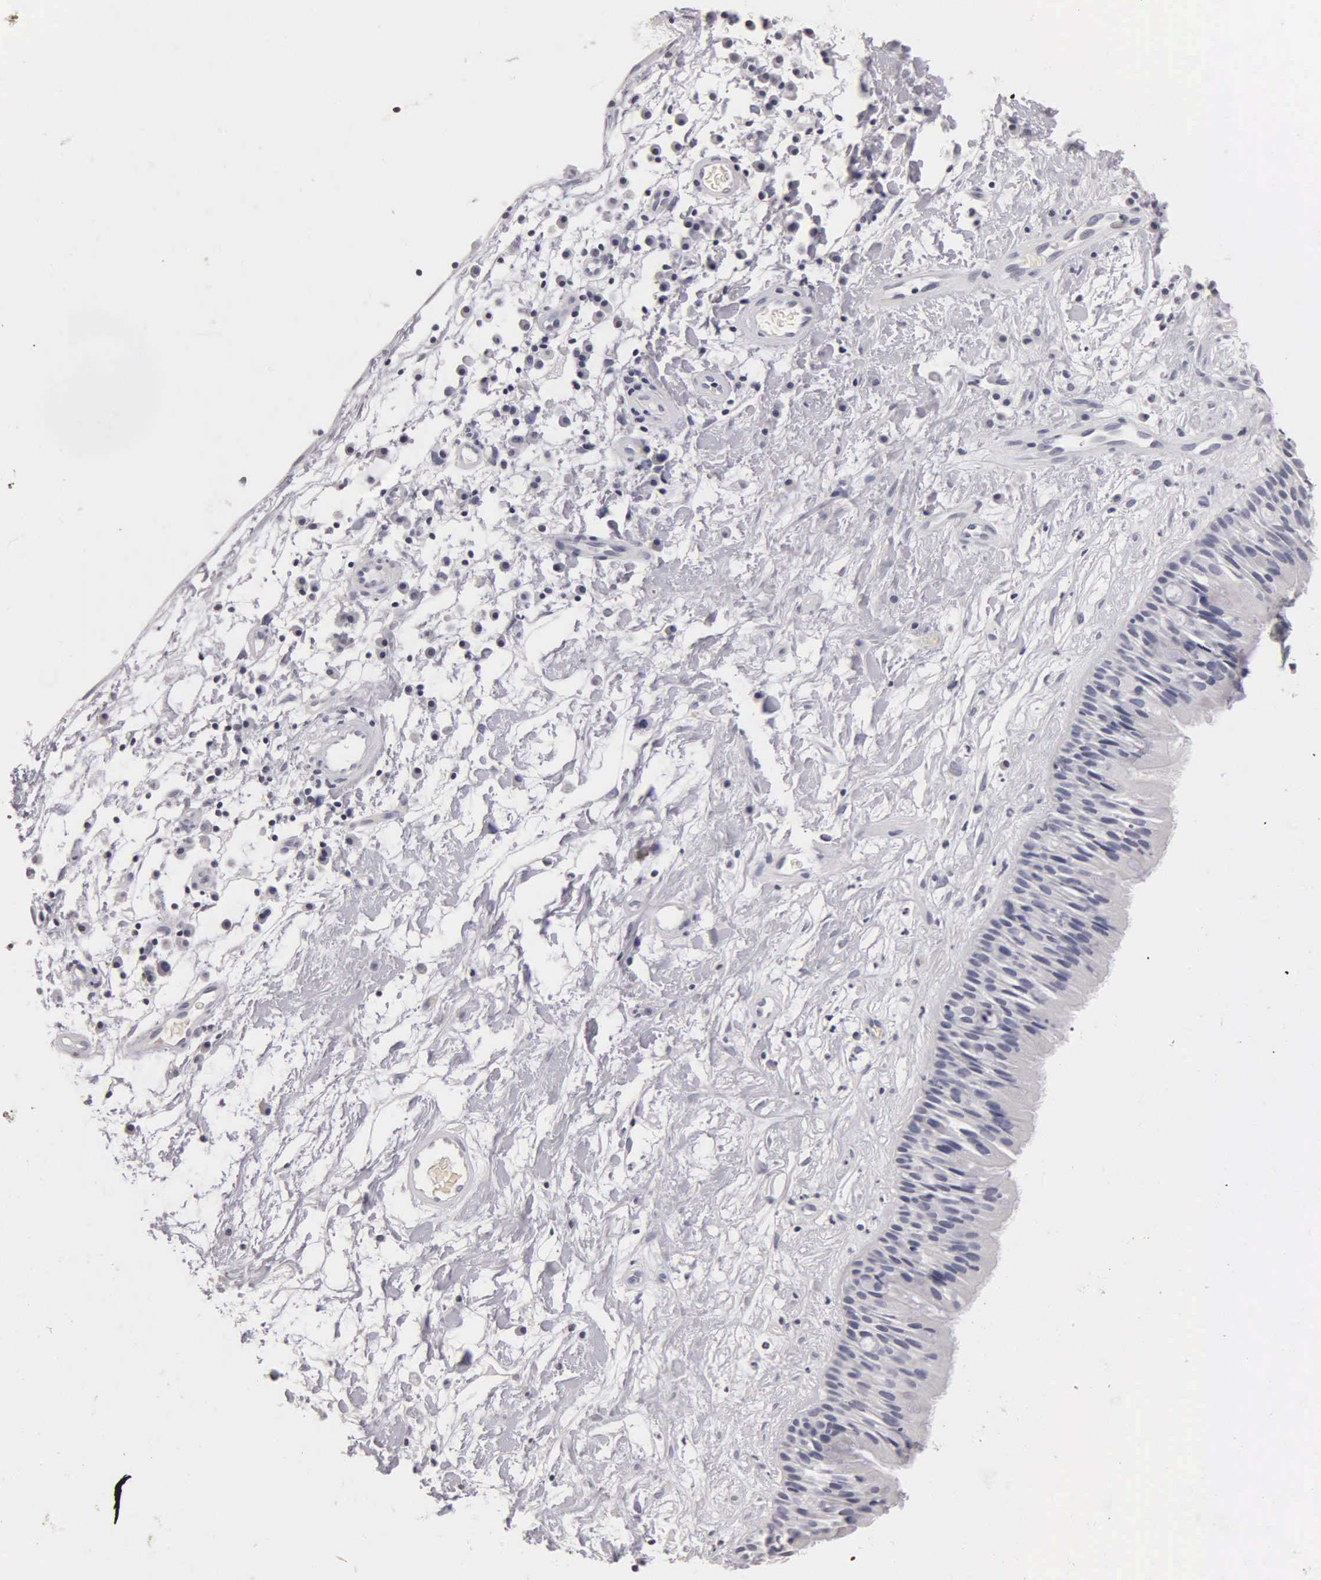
{"staining": {"intensity": "negative", "quantity": "none", "location": "none"}, "tissue": "nasopharynx", "cell_type": "Respiratory epithelial cells", "image_type": "normal", "snomed": [{"axis": "morphology", "description": "Normal tissue, NOS"}, {"axis": "topography", "description": "Nasopharynx"}], "caption": "High power microscopy image of an immunohistochemistry (IHC) image of normal nasopharynx, revealing no significant expression in respiratory epithelial cells. Nuclei are stained in blue.", "gene": "SST", "patient": {"sex": "male", "age": 13}}